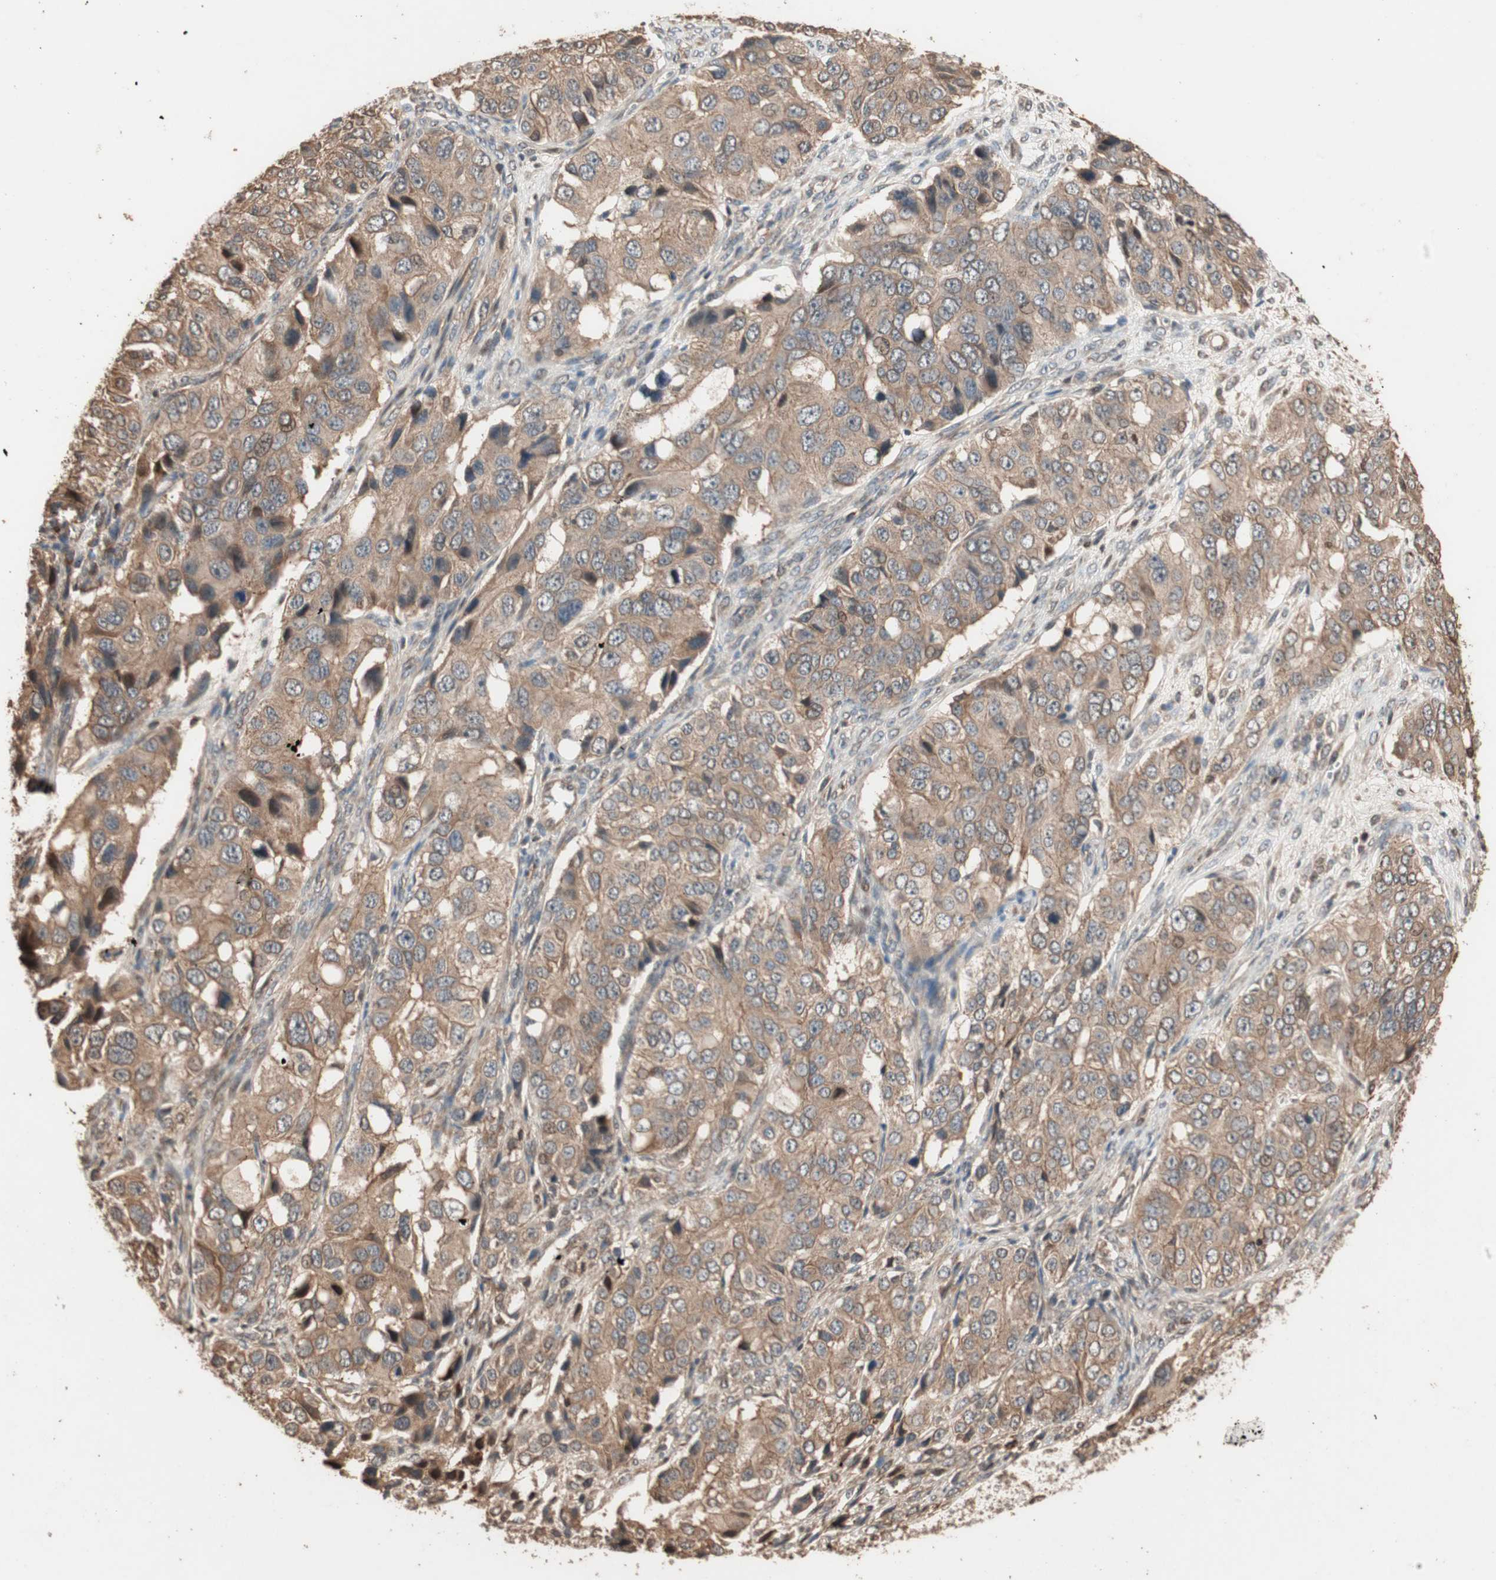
{"staining": {"intensity": "moderate", "quantity": ">75%", "location": "cytoplasmic/membranous"}, "tissue": "ovarian cancer", "cell_type": "Tumor cells", "image_type": "cancer", "snomed": [{"axis": "morphology", "description": "Carcinoma, endometroid"}, {"axis": "topography", "description": "Ovary"}], "caption": "The histopathology image displays immunohistochemical staining of ovarian endometroid carcinoma. There is moderate cytoplasmic/membranous expression is appreciated in approximately >75% of tumor cells.", "gene": "USP20", "patient": {"sex": "female", "age": 51}}